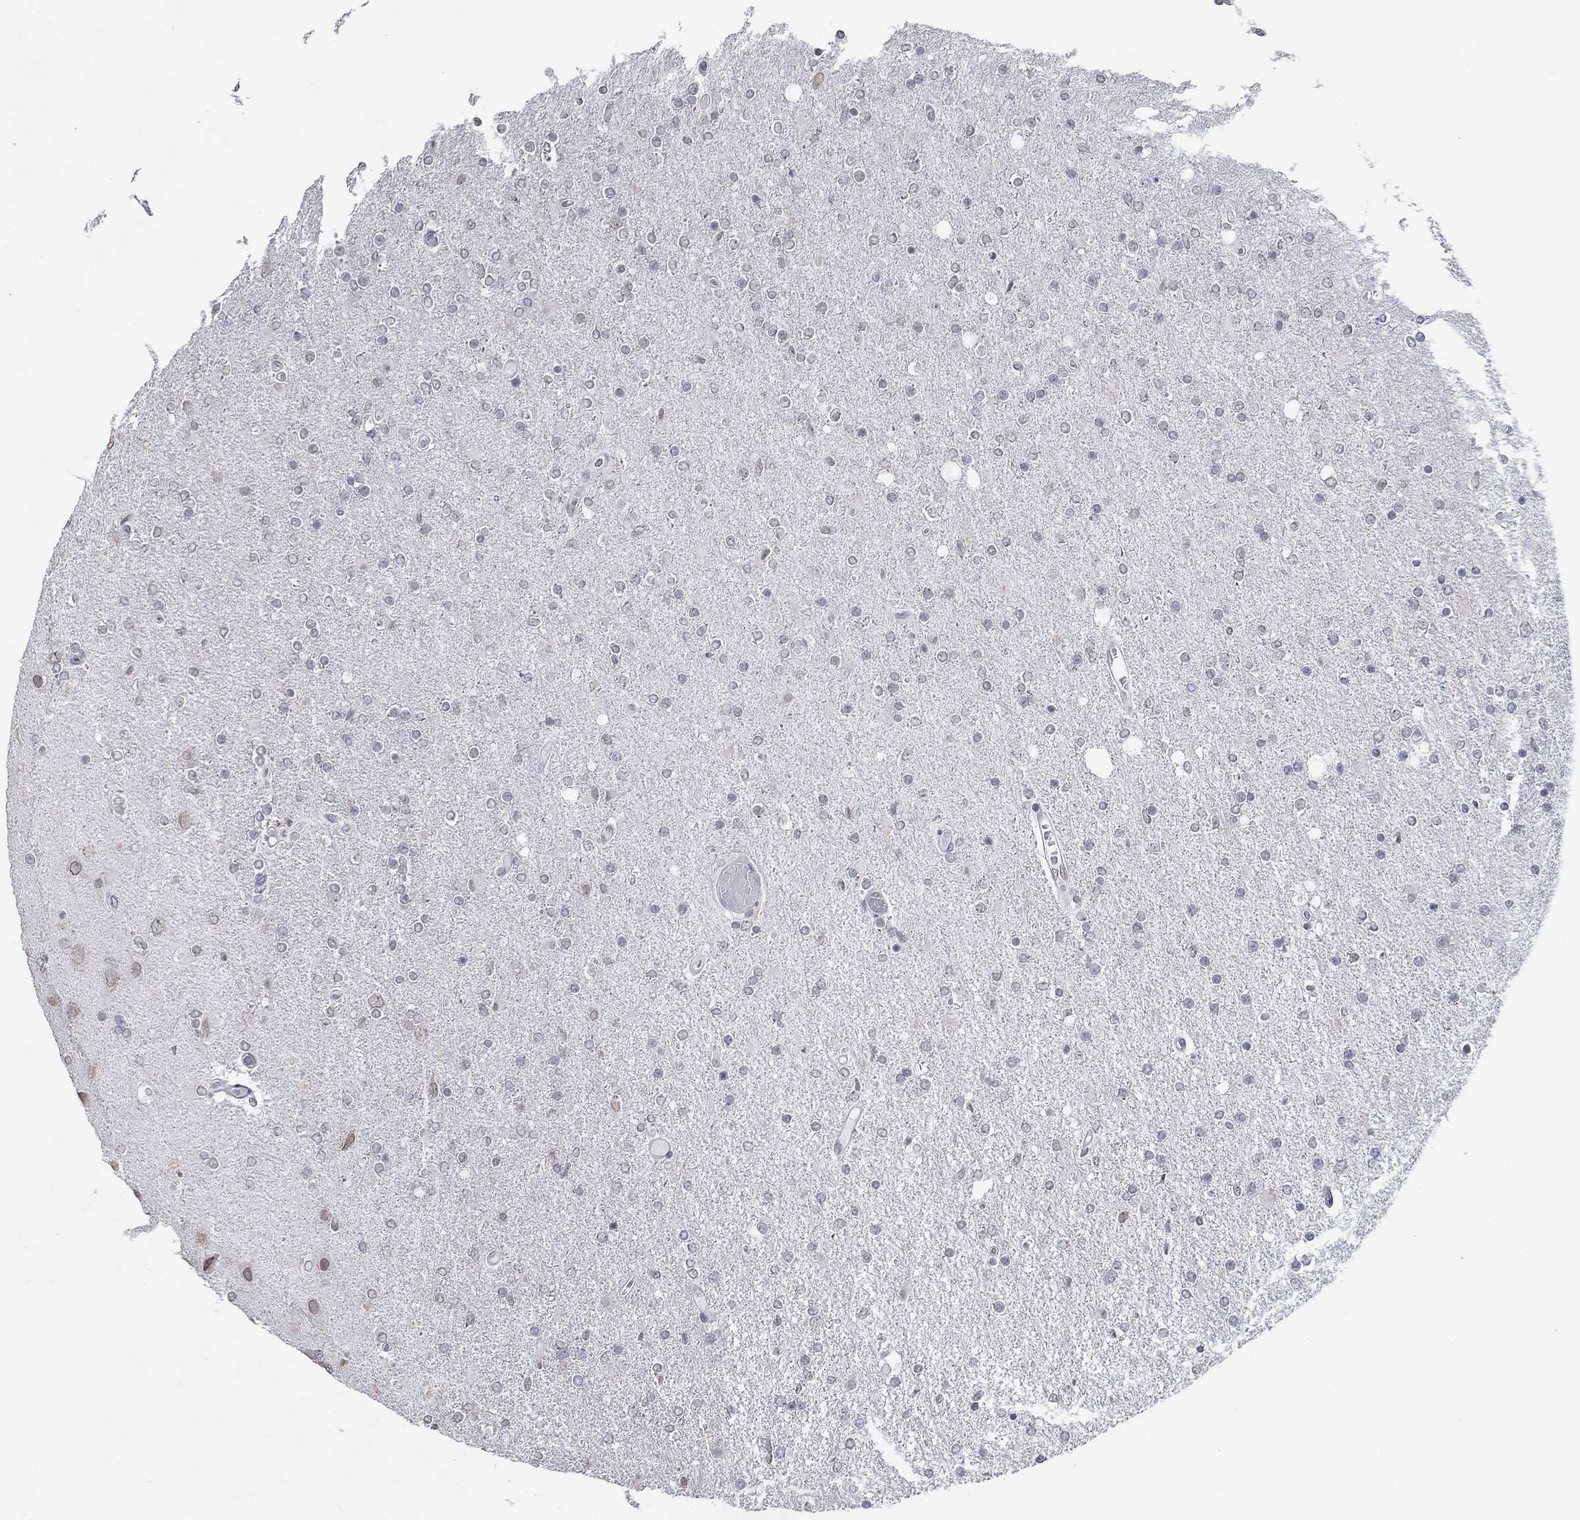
{"staining": {"intensity": "negative", "quantity": "none", "location": "none"}, "tissue": "glioma", "cell_type": "Tumor cells", "image_type": "cancer", "snomed": [{"axis": "morphology", "description": "Glioma, malignant, High grade"}, {"axis": "topography", "description": "Cerebral cortex"}], "caption": "The photomicrograph reveals no staining of tumor cells in malignant glioma (high-grade).", "gene": "NUP155", "patient": {"sex": "male", "age": 70}}